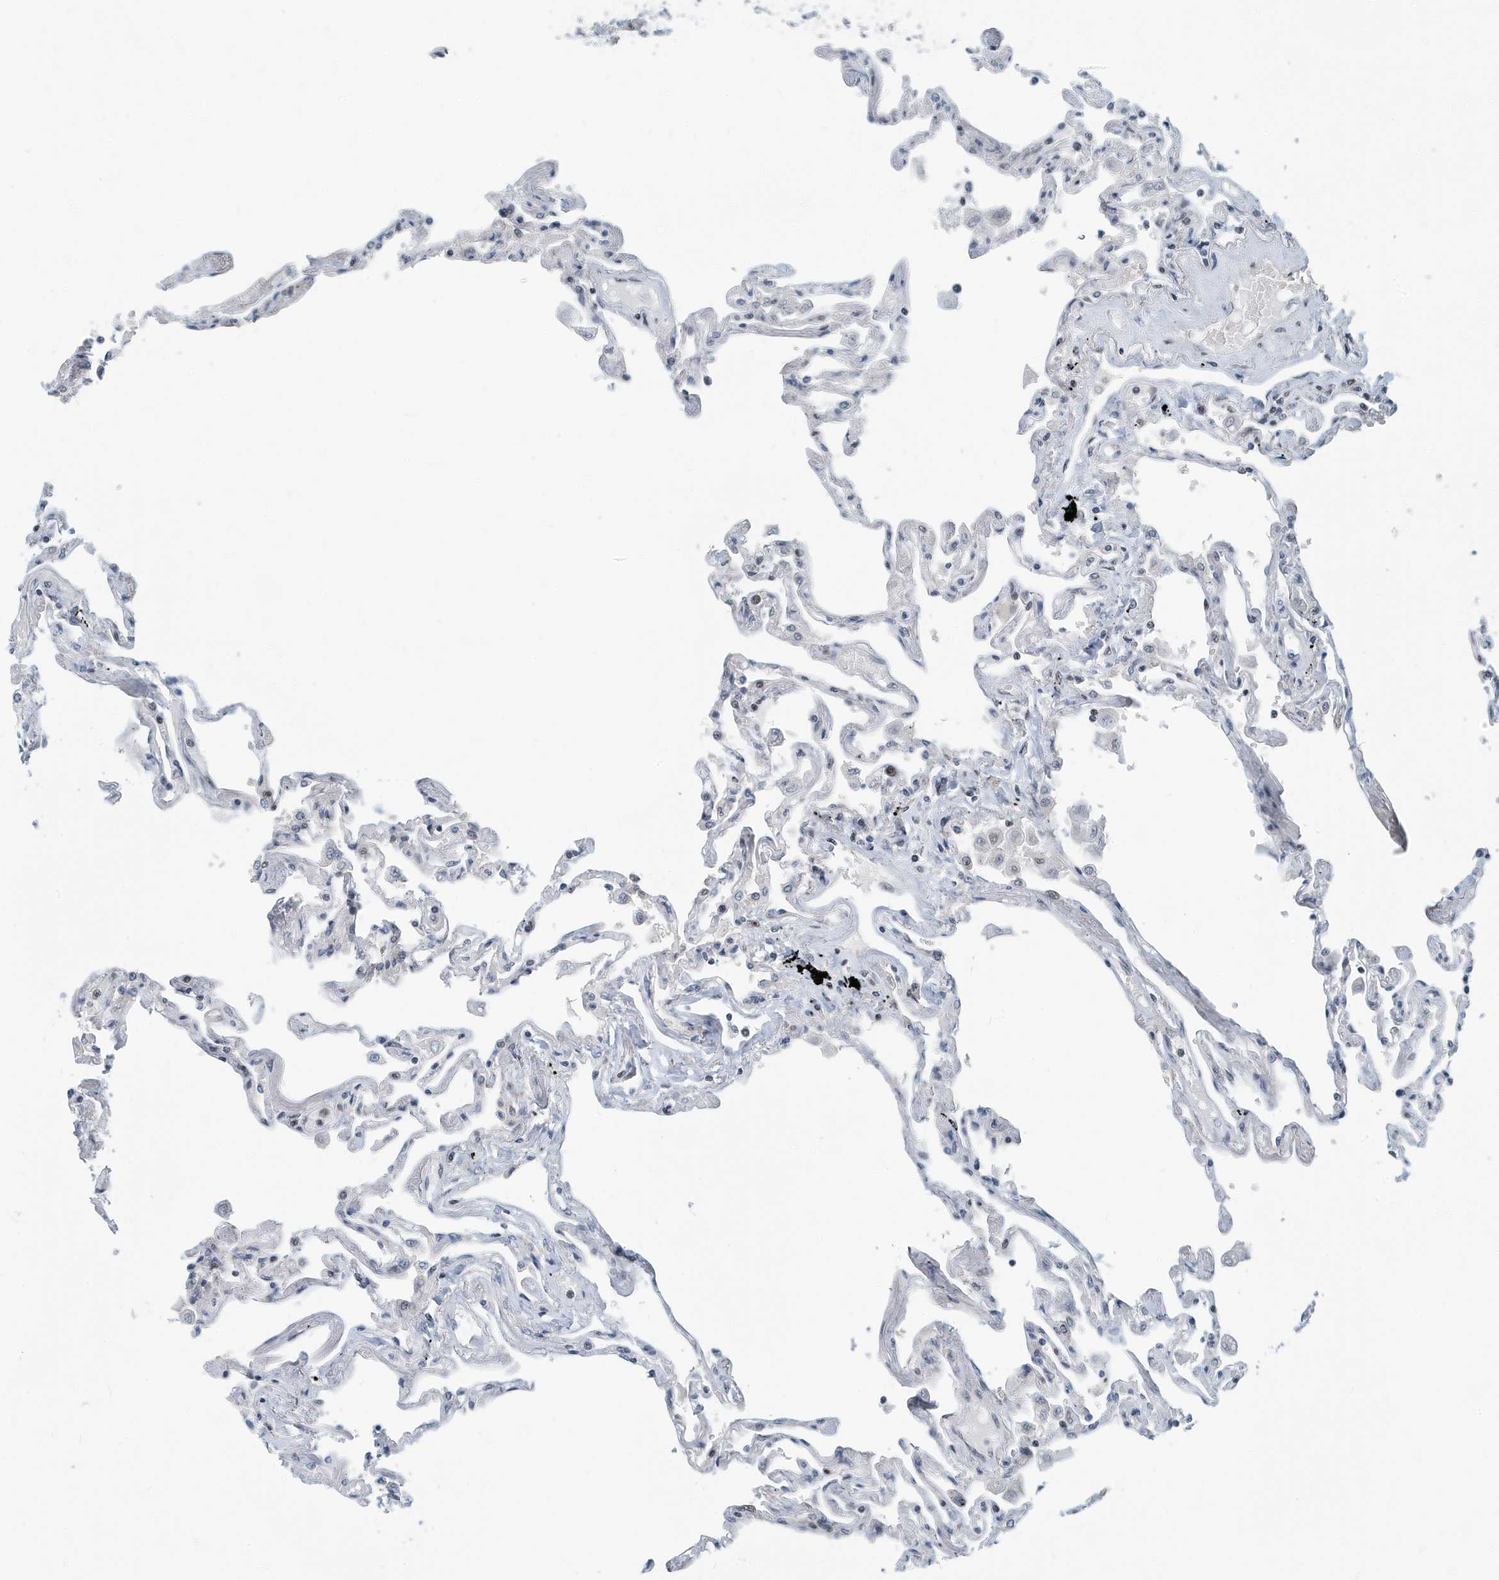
{"staining": {"intensity": "weak", "quantity": "<25%", "location": "nuclear"}, "tissue": "lung", "cell_type": "Alveolar cells", "image_type": "normal", "snomed": [{"axis": "morphology", "description": "Normal tissue, NOS"}, {"axis": "topography", "description": "Lung"}], "caption": "This micrograph is of normal lung stained with IHC to label a protein in brown with the nuclei are counter-stained blue. There is no staining in alveolar cells. (DAB (3,3'-diaminobenzidine) immunohistochemistry with hematoxylin counter stain).", "gene": "KIF15", "patient": {"sex": "female", "age": 67}}